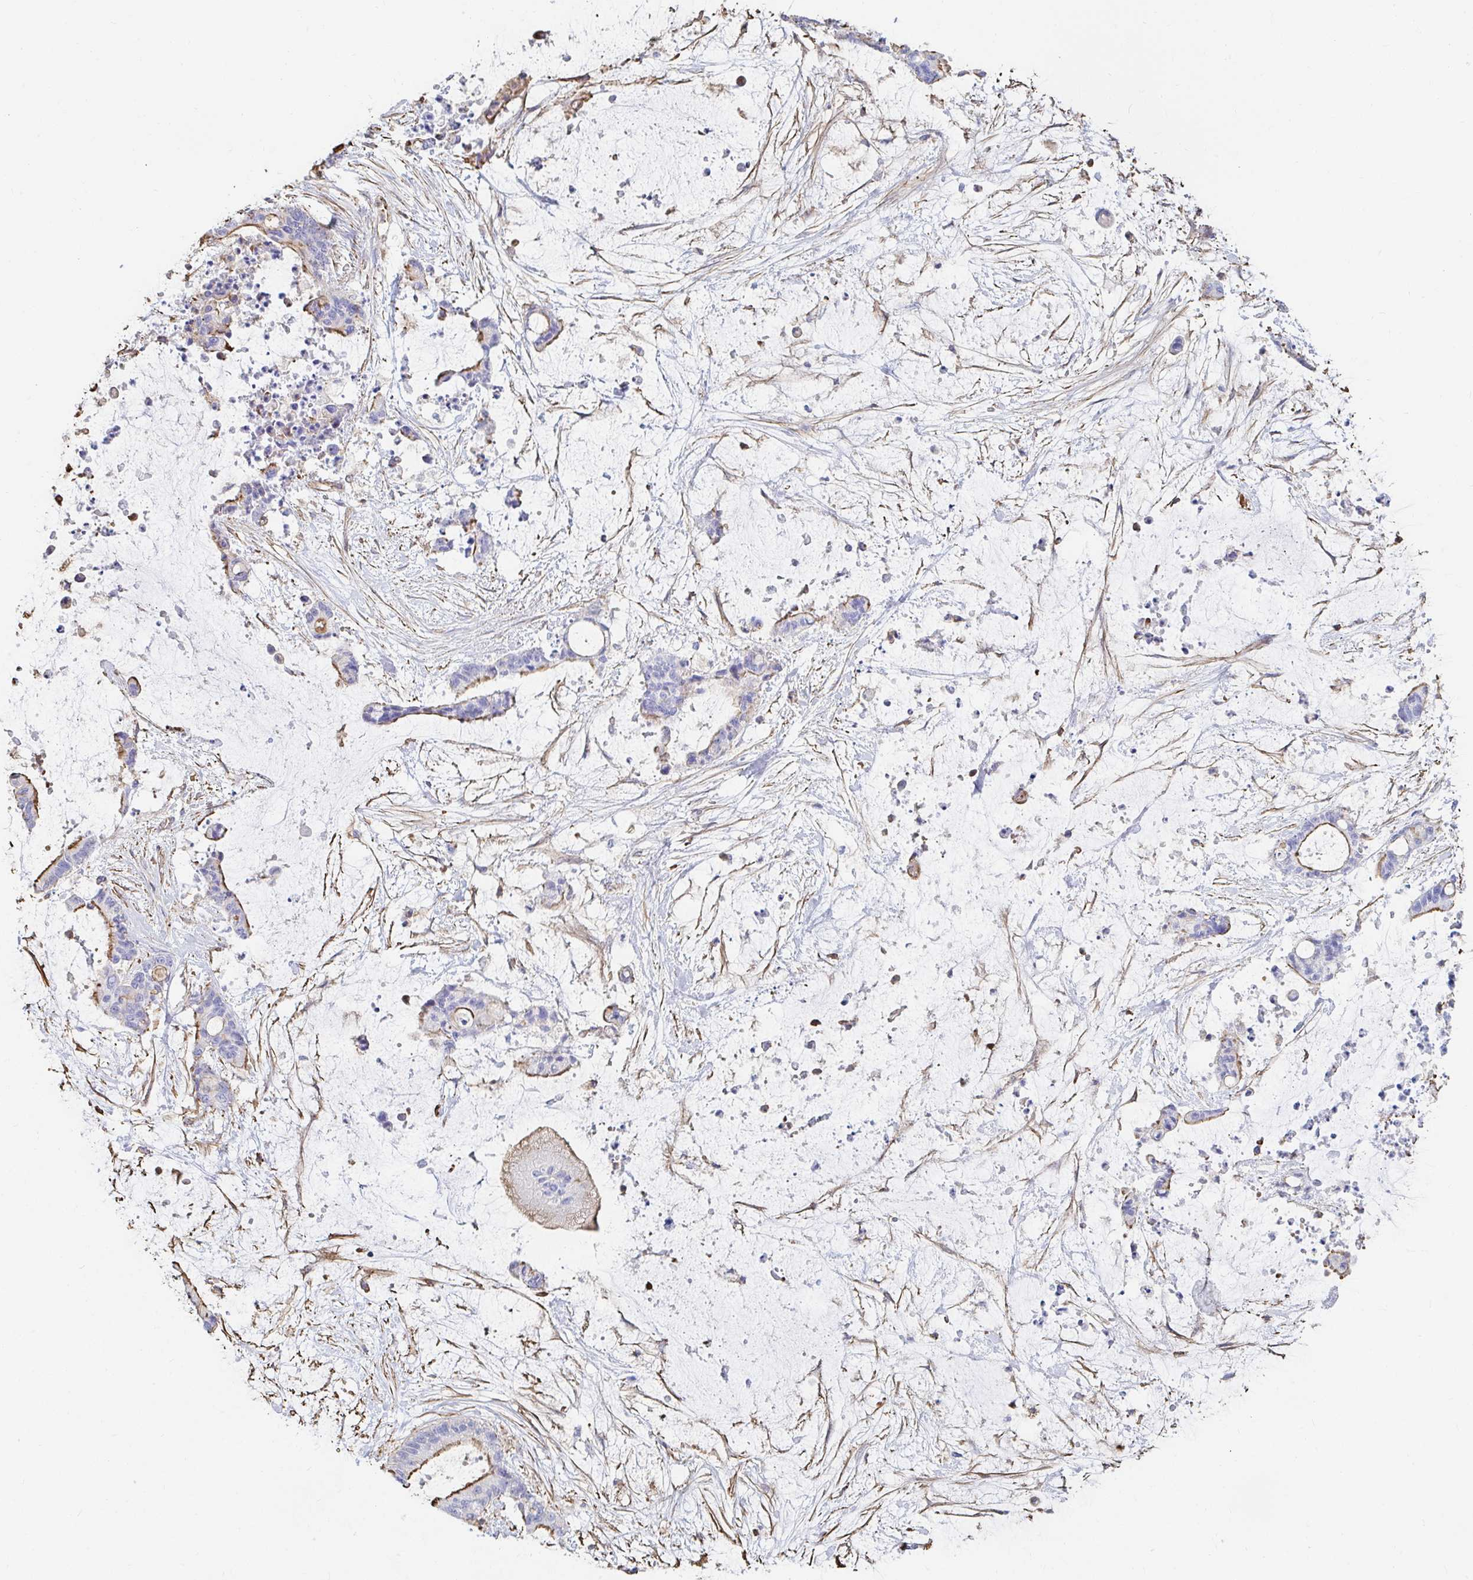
{"staining": {"intensity": "moderate", "quantity": "25%-75%", "location": "cytoplasmic/membranous"}, "tissue": "liver cancer", "cell_type": "Tumor cells", "image_type": "cancer", "snomed": [{"axis": "morphology", "description": "Normal tissue, NOS"}, {"axis": "morphology", "description": "Cholangiocarcinoma"}, {"axis": "topography", "description": "Liver"}, {"axis": "topography", "description": "Peripheral nerve tissue"}], "caption": "Immunohistochemistry (DAB) staining of human liver cholangiocarcinoma exhibits moderate cytoplasmic/membranous protein positivity in approximately 25%-75% of tumor cells. (DAB (3,3'-diaminobenzidine) IHC with brightfield microscopy, high magnification).", "gene": "PTPN14", "patient": {"sex": "female", "age": 73}}